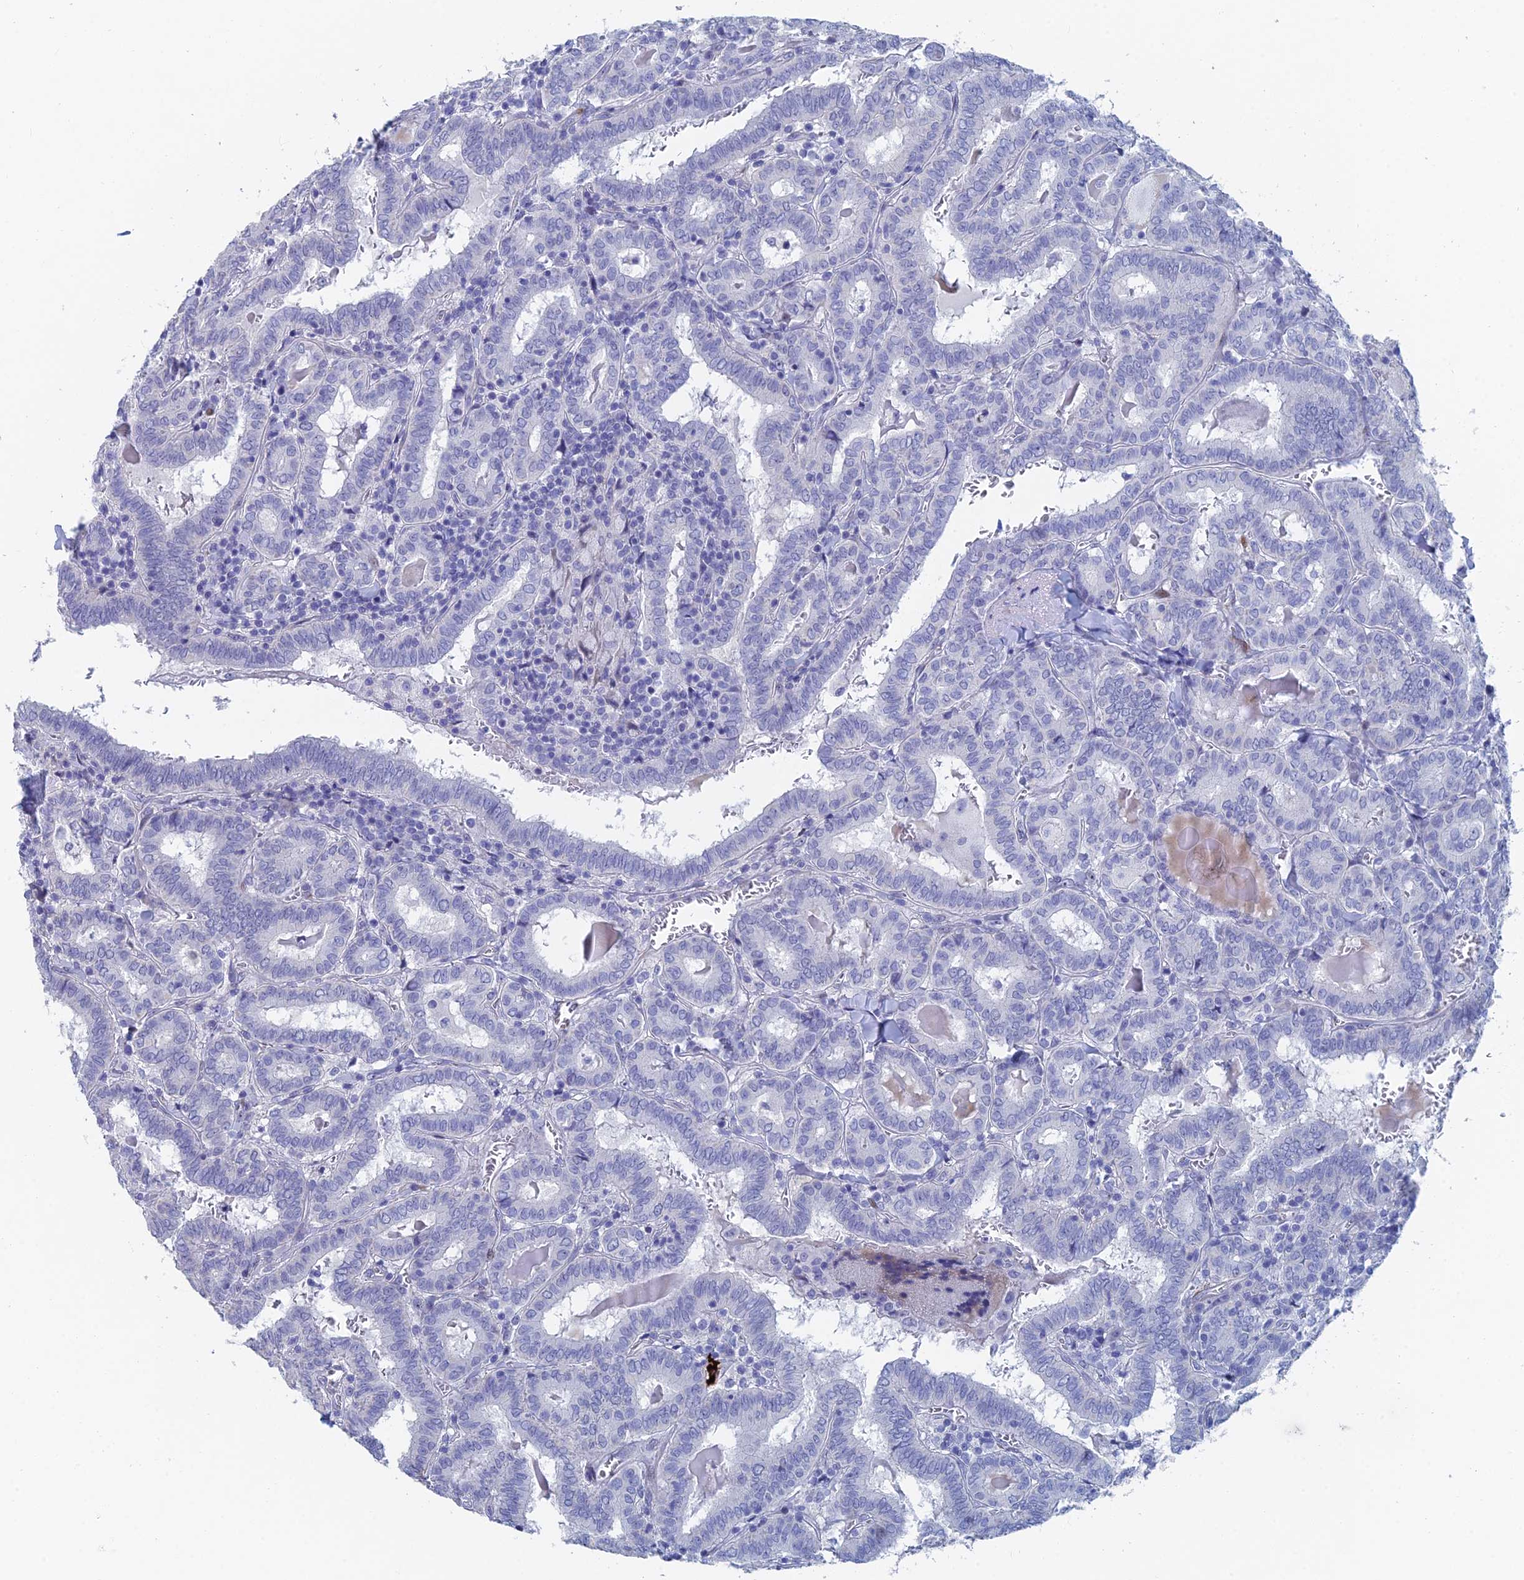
{"staining": {"intensity": "negative", "quantity": "none", "location": "none"}, "tissue": "thyroid cancer", "cell_type": "Tumor cells", "image_type": "cancer", "snomed": [{"axis": "morphology", "description": "Papillary adenocarcinoma, NOS"}, {"axis": "topography", "description": "Thyroid gland"}], "caption": "Human thyroid cancer (papillary adenocarcinoma) stained for a protein using immunohistochemistry displays no staining in tumor cells.", "gene": "DRGX", "patient": {"sex": "female", "age": 72}}